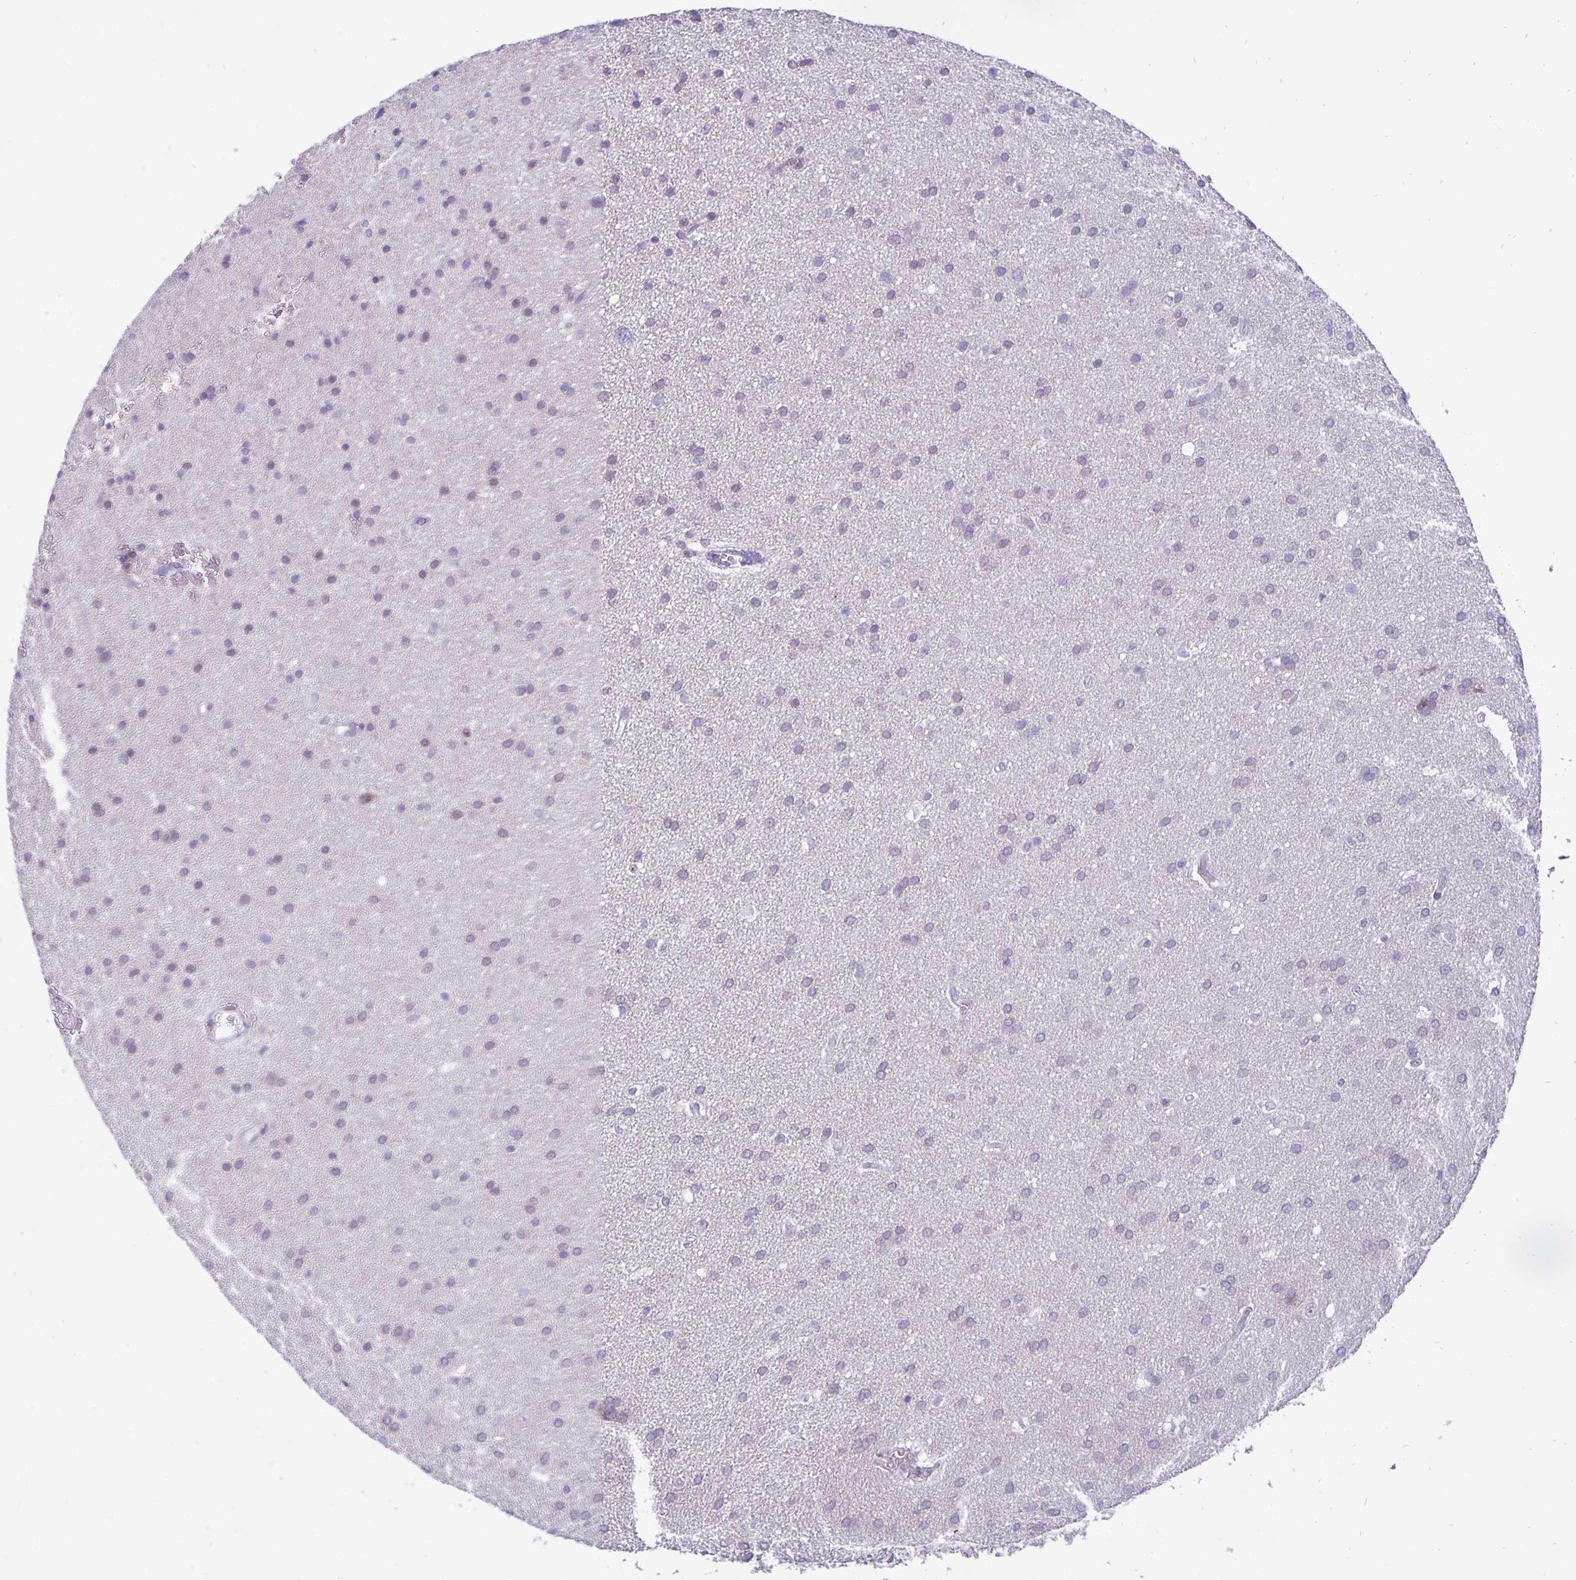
{"staining": {"intensity": "negative", "quantity": "none", "location": "none"}, "tissue": "glioma", "cell_type": "Tumor cells", "image_type": "cancer", "snomed": [{"axis": "morphology", "description": "Glioma, malignant, Low grade"}, {"axis": "topography", "description": "Brain"}], "caption": "Malignant glioma (low-grade) was stained to show a protein in brown. There is no significant positivity in tumor cells.", "gene": "ERBB2", "patient": {"sex": "female", "age": 54}}